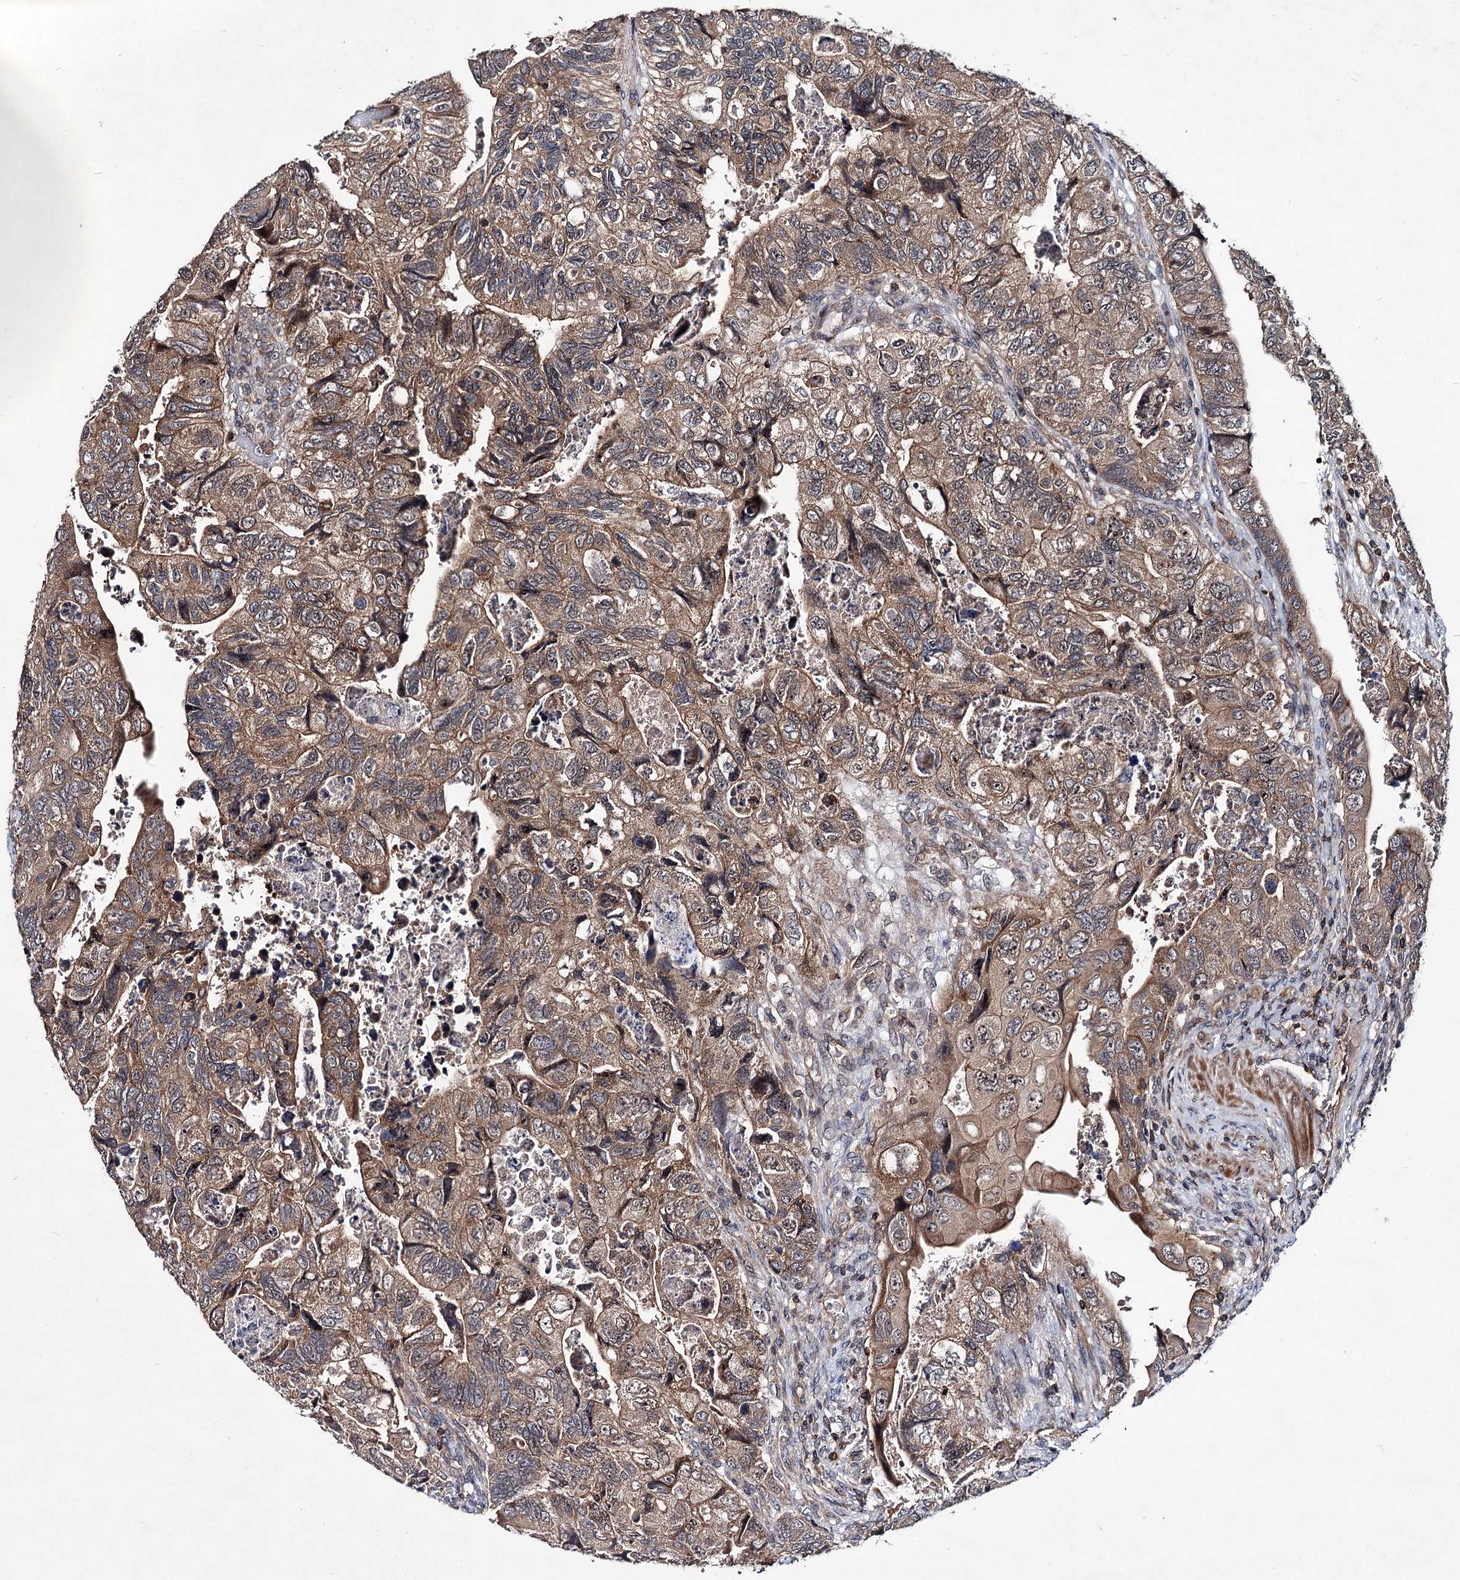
{"staining": {"intensity": "moderate", "quantity": ">75%", "location": "cytoplasmic/membranous"}, "tissue": "colorectal cancer", "cell_type": "Tumor cells", "image_type": "cancer", "snomed": [{"axis": "morphology", "description": "Adenocarcinoma, NOS"}, {"axis": "topography", "description": "Rectum"}], "caption": "The micrograph reveals immunohistochemical staining of adenocarcinoma (colorectal). There is moderate cytoplasmic/membranous positivity is present in about >75% of tumor cells.", "gene": "ABLIM1", "patient": {"sex": "male", "age": 63}}